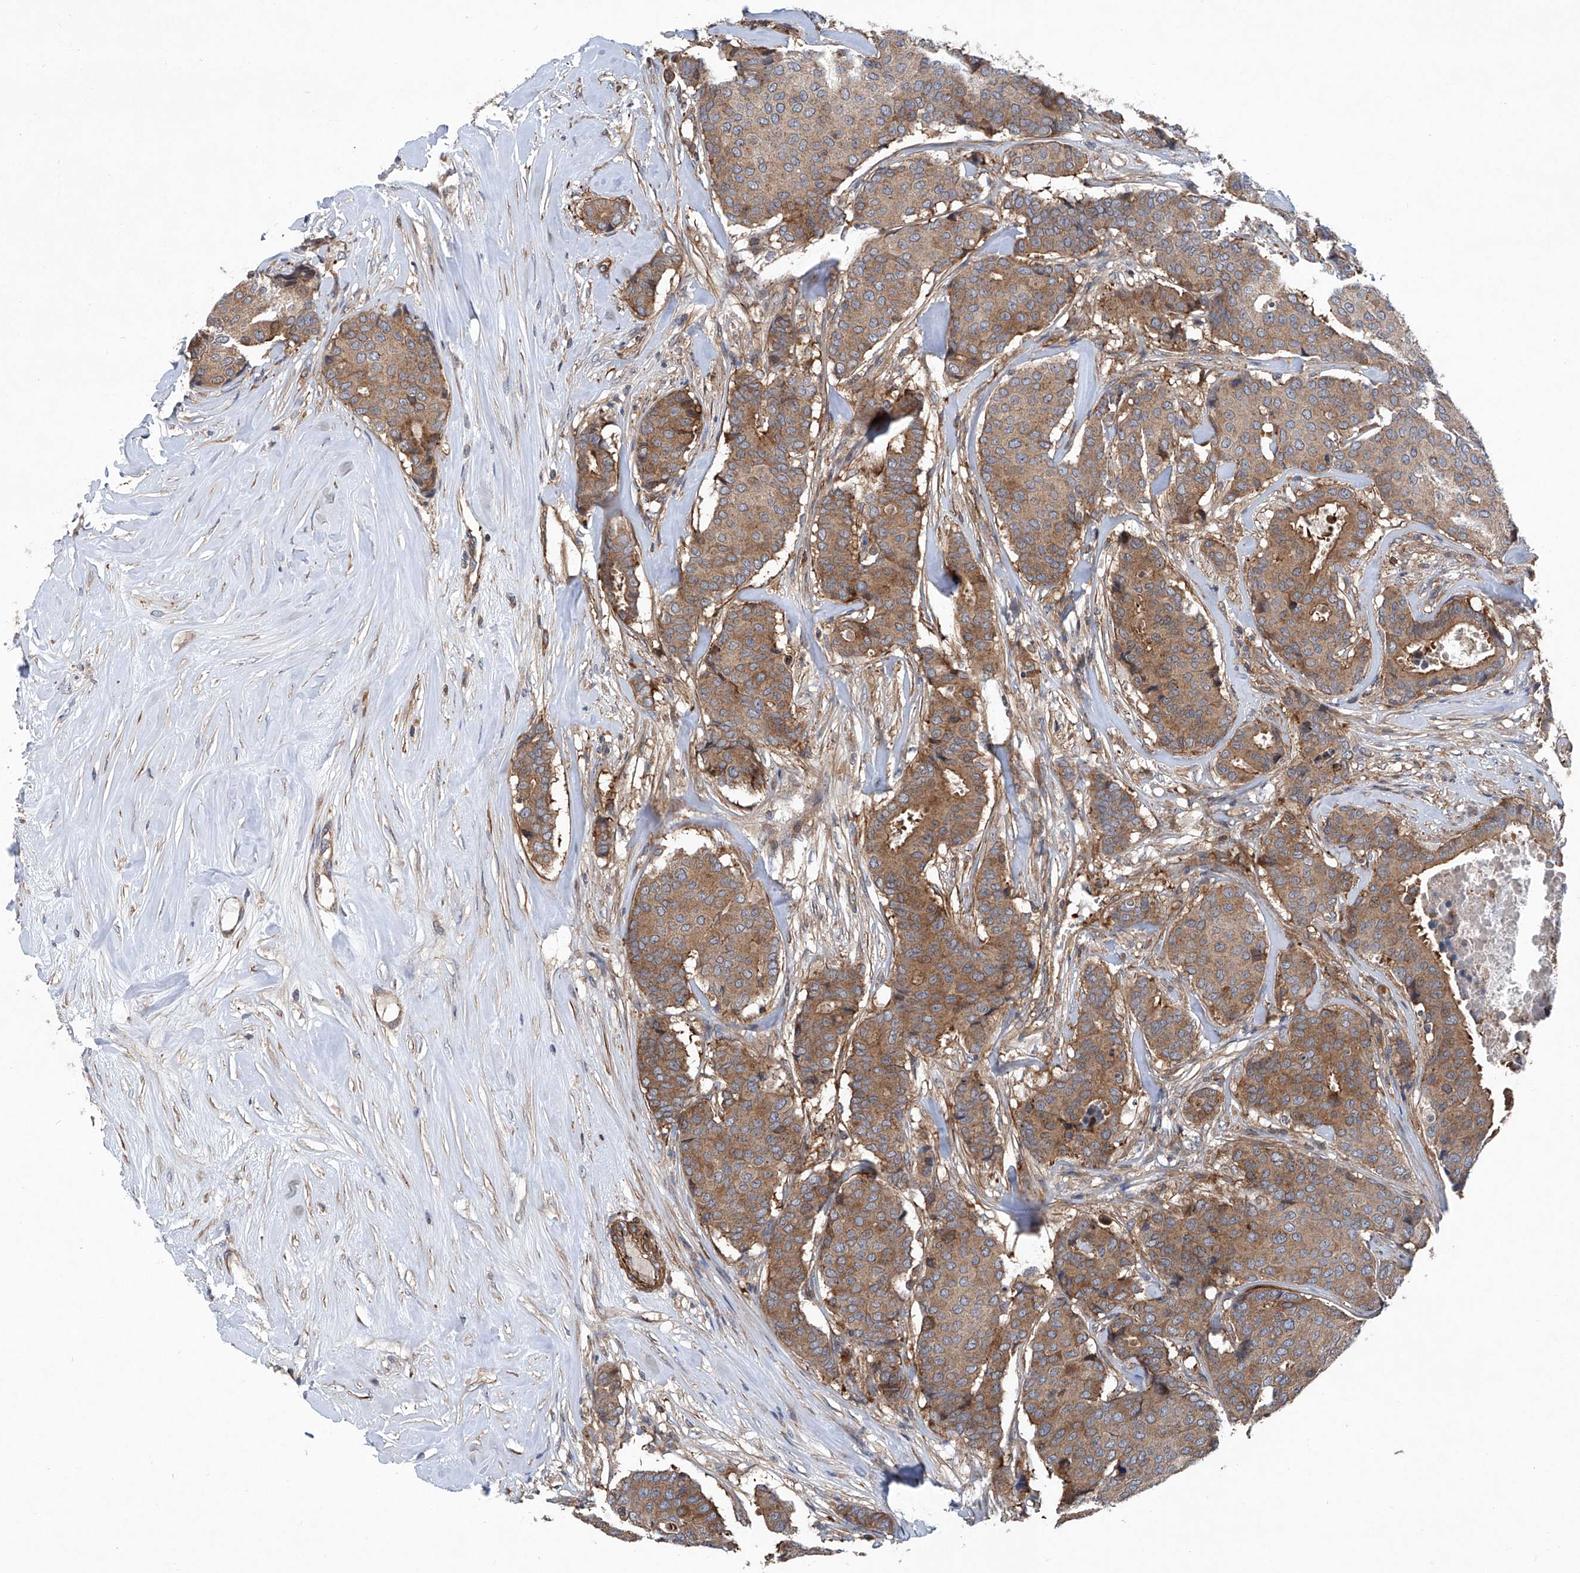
{"staining": {"intensity": "moderate", "quantity": ">75%", "location": "cytoplasmic/membranous"}, "tissue": "breast cancer", "cell_type": "Tumor cells", "image_type": "cancer", "snomed": [{"axis": "morphology", "description": "Duct carcinoma"}, {"axis": "topography", "description": "Breast"}], "caption": "Human infiltrating ductal carcinoma (breast) stained with a protein marker demonstrates moderate staining in tumor cells.", "gene": "NT5C3A", "patient": {"sex": "female", "age": 75}}